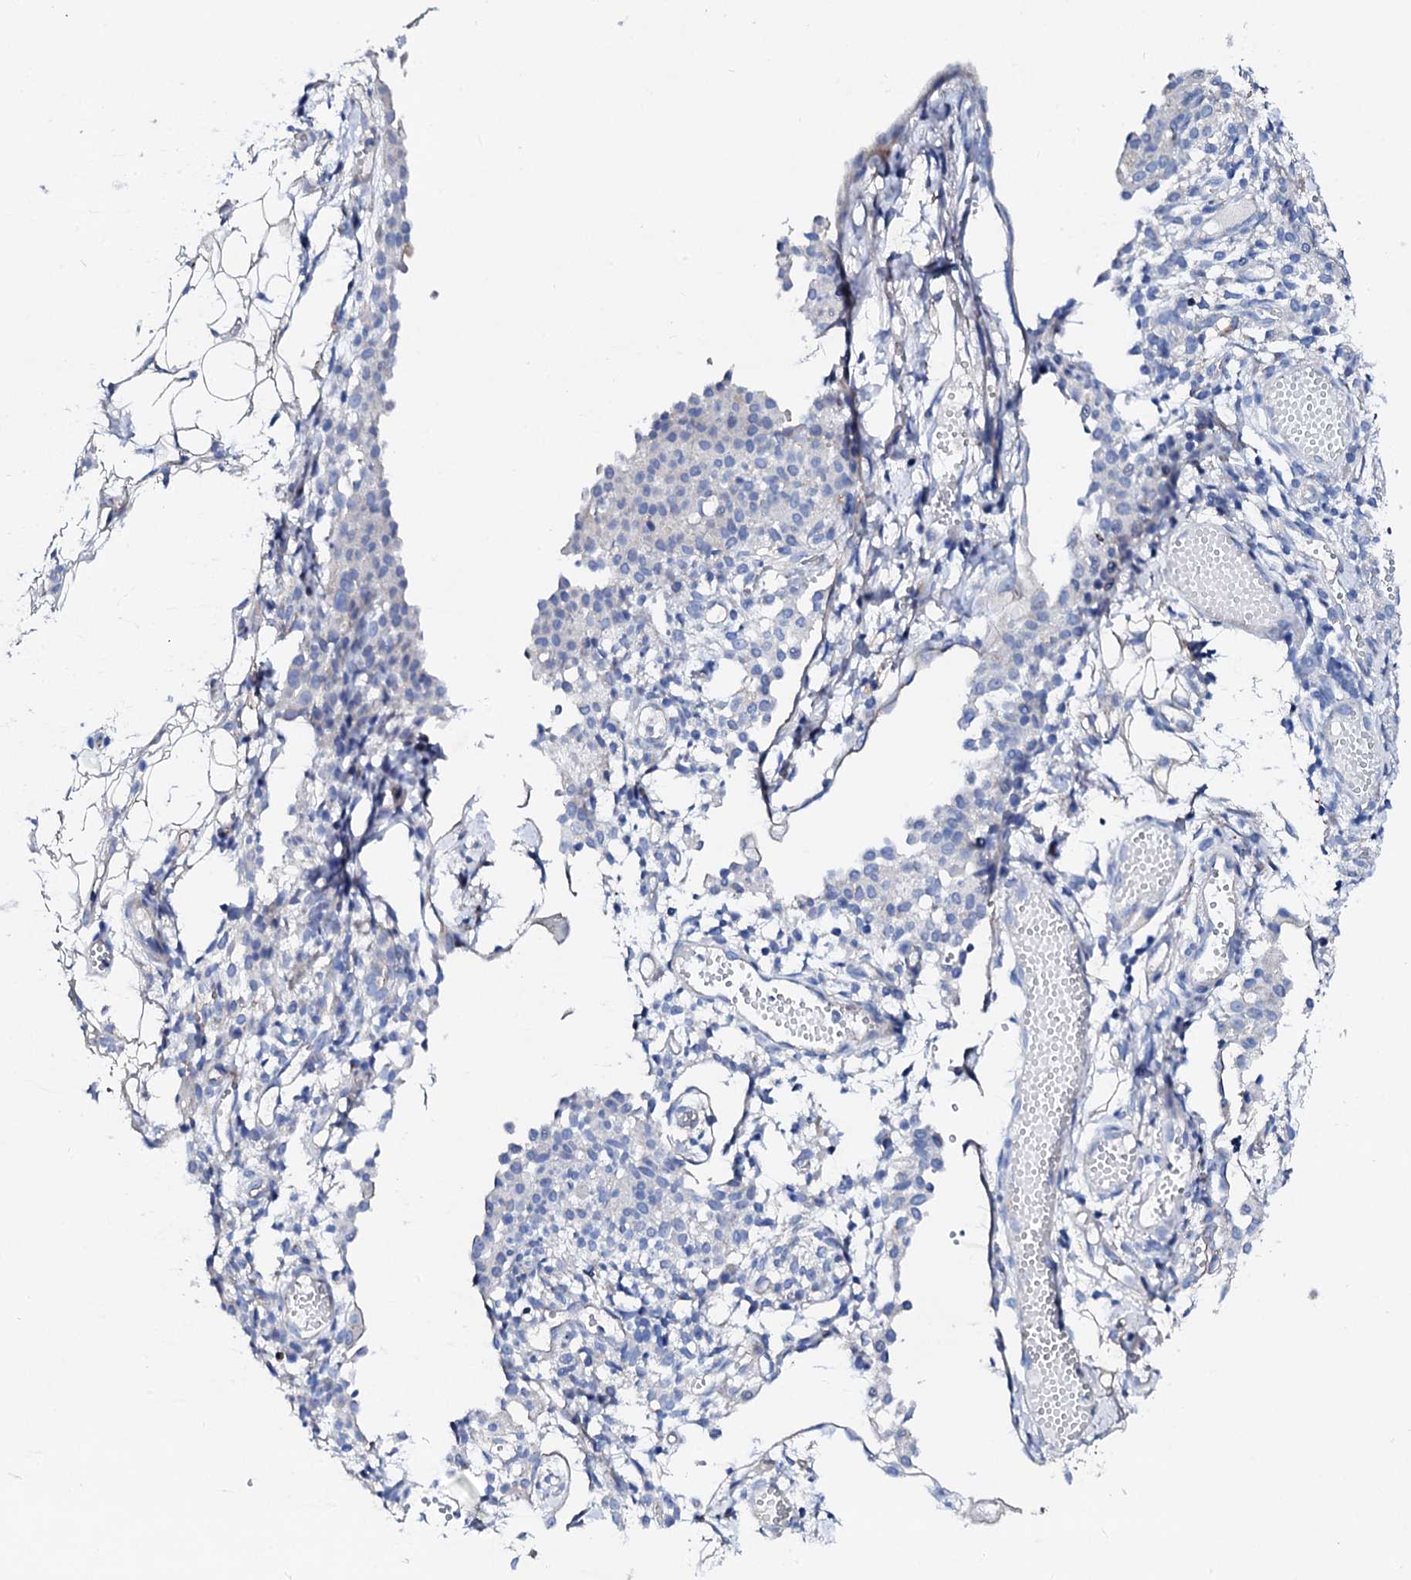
{"staining": {"intensity": "negative", "quantity": "none", "location": "none"}, "tissue": "ovarian cancer", "cell_type": "Tumor cells", "image_type": "cancer", "snomed": [{"axis": "morphology", "description": "Carcinoma, endometroid"}, {"axis": "topography", "description": "Ovary"}], "caption": "The histopathology image demonstrates no staining of tumor cells in ovarian cancer. Brightfield microscopy of immunohistochemistry stained with DAB (brown) and hematoxylin (blue), captured at high magnification.", "gene": "TRDN", "patient": {"sex": "female", "age": 42}}